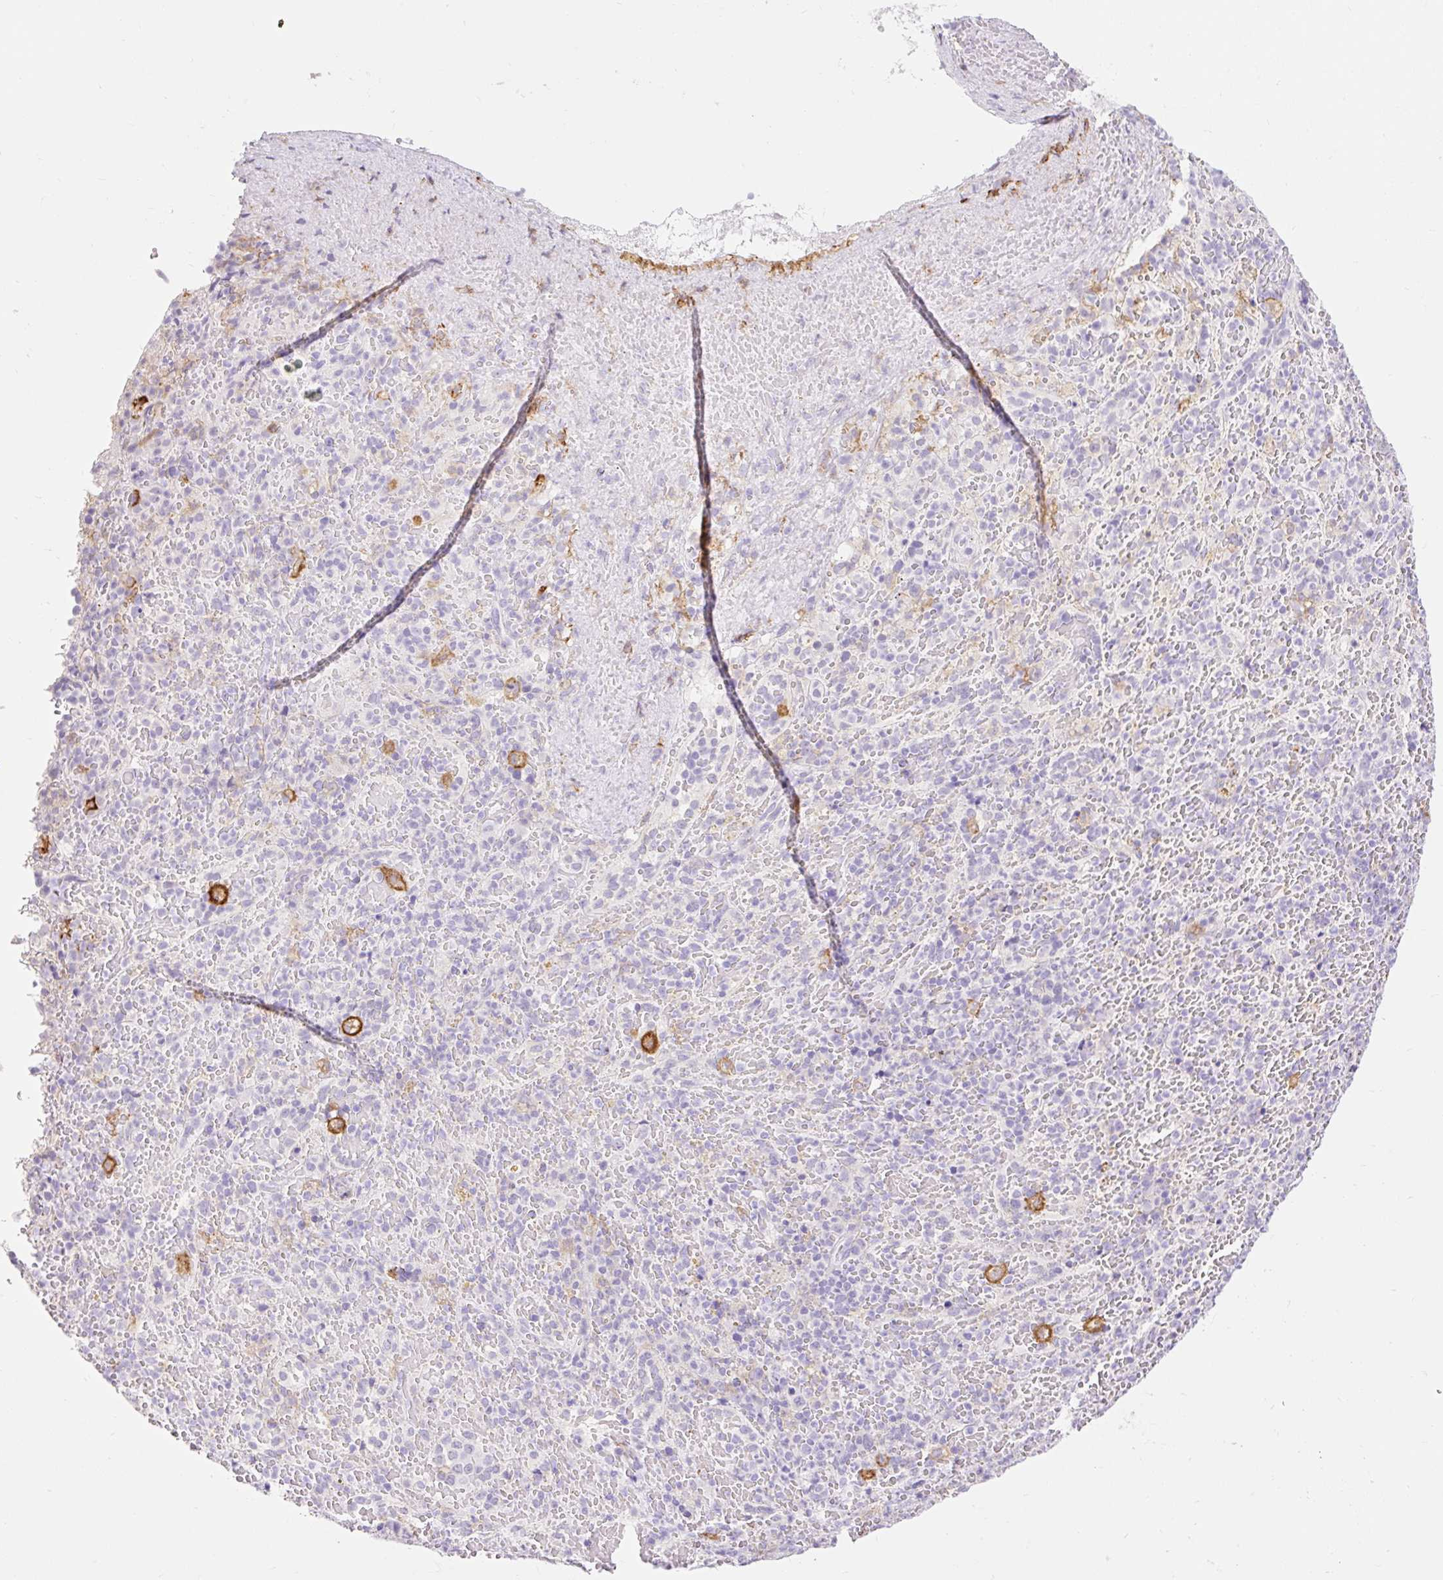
{"staining": {"intensity": "negative", "quantity": "none", "location": "none"}, "tissue": "spleen", "cell_type": "Cells in red pulp", "image_type": "normal", "snomed": [{"axis": "morphology", "description": "Normal tissue, NOS"}, {"axis": "topography", "description": "Spleen"}], "caption": "Immunohistochemistry micrograph of unremarkable spleen stained for a protein (brown), which demonstrates no positivity in cells in red pulp. Nuclei are stained in blue.", "gene": "SIGLEC1", "patient": {"sex": "female", "age": 50}}